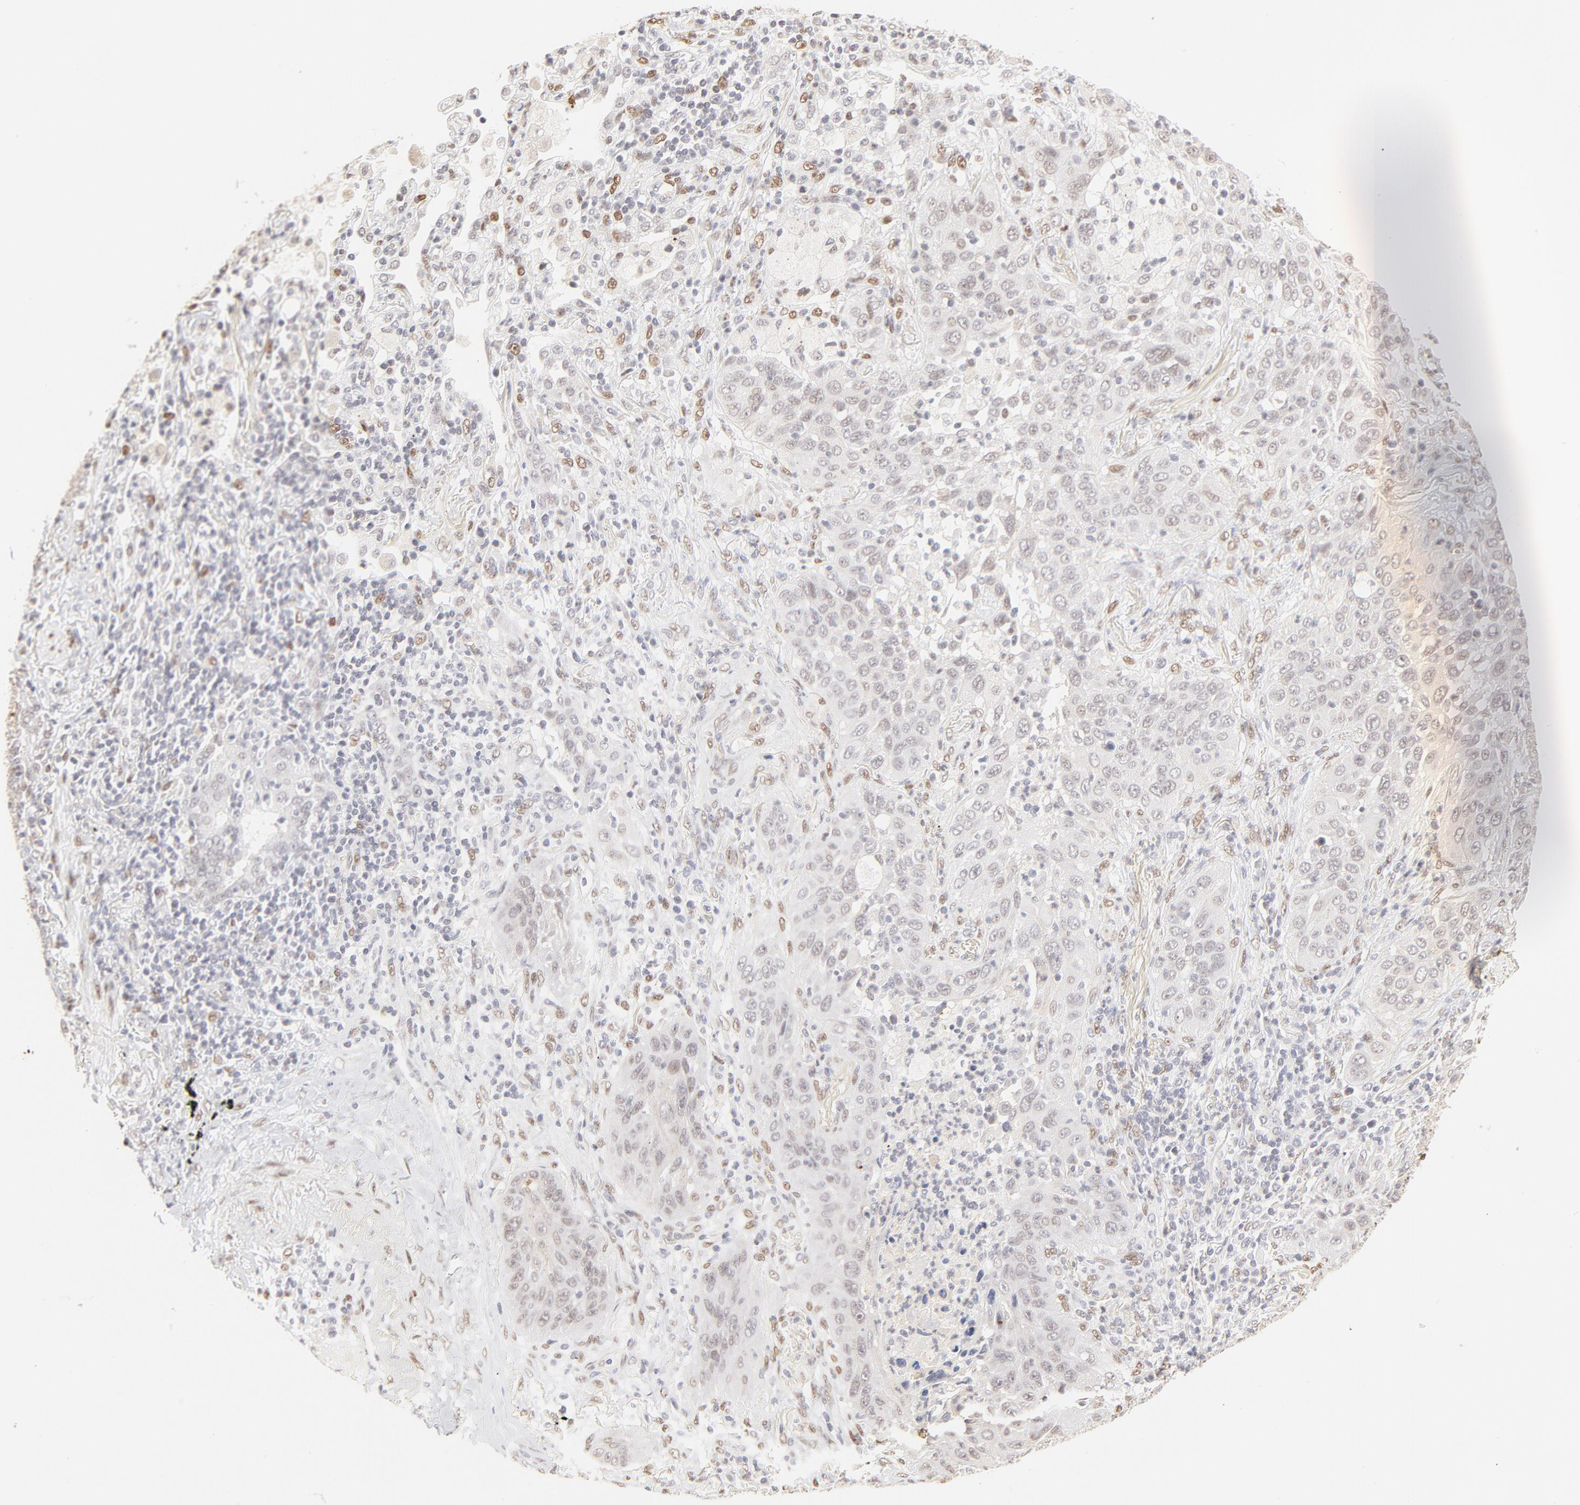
{"staining": {"intensity": "weak", "quantity": "<25%", "location": "nuclear"}, "tissue": "lung cancer", "cell_type": "Tumor cells", "image_type": "cancer", "snomed": [{"axis": "morphology", "description": "Squamous cell carcinoma, NOS"}, {"axis": "topography", "description": "Lung"}], "caption": "Tumor cells are negative for protein expression in human lung cancer (squamous cell carcinoma). (IHC, brightfield microscopy, high magnification).", "gene": "PBX3", "patient": {"sex": "female", "age": 67}}